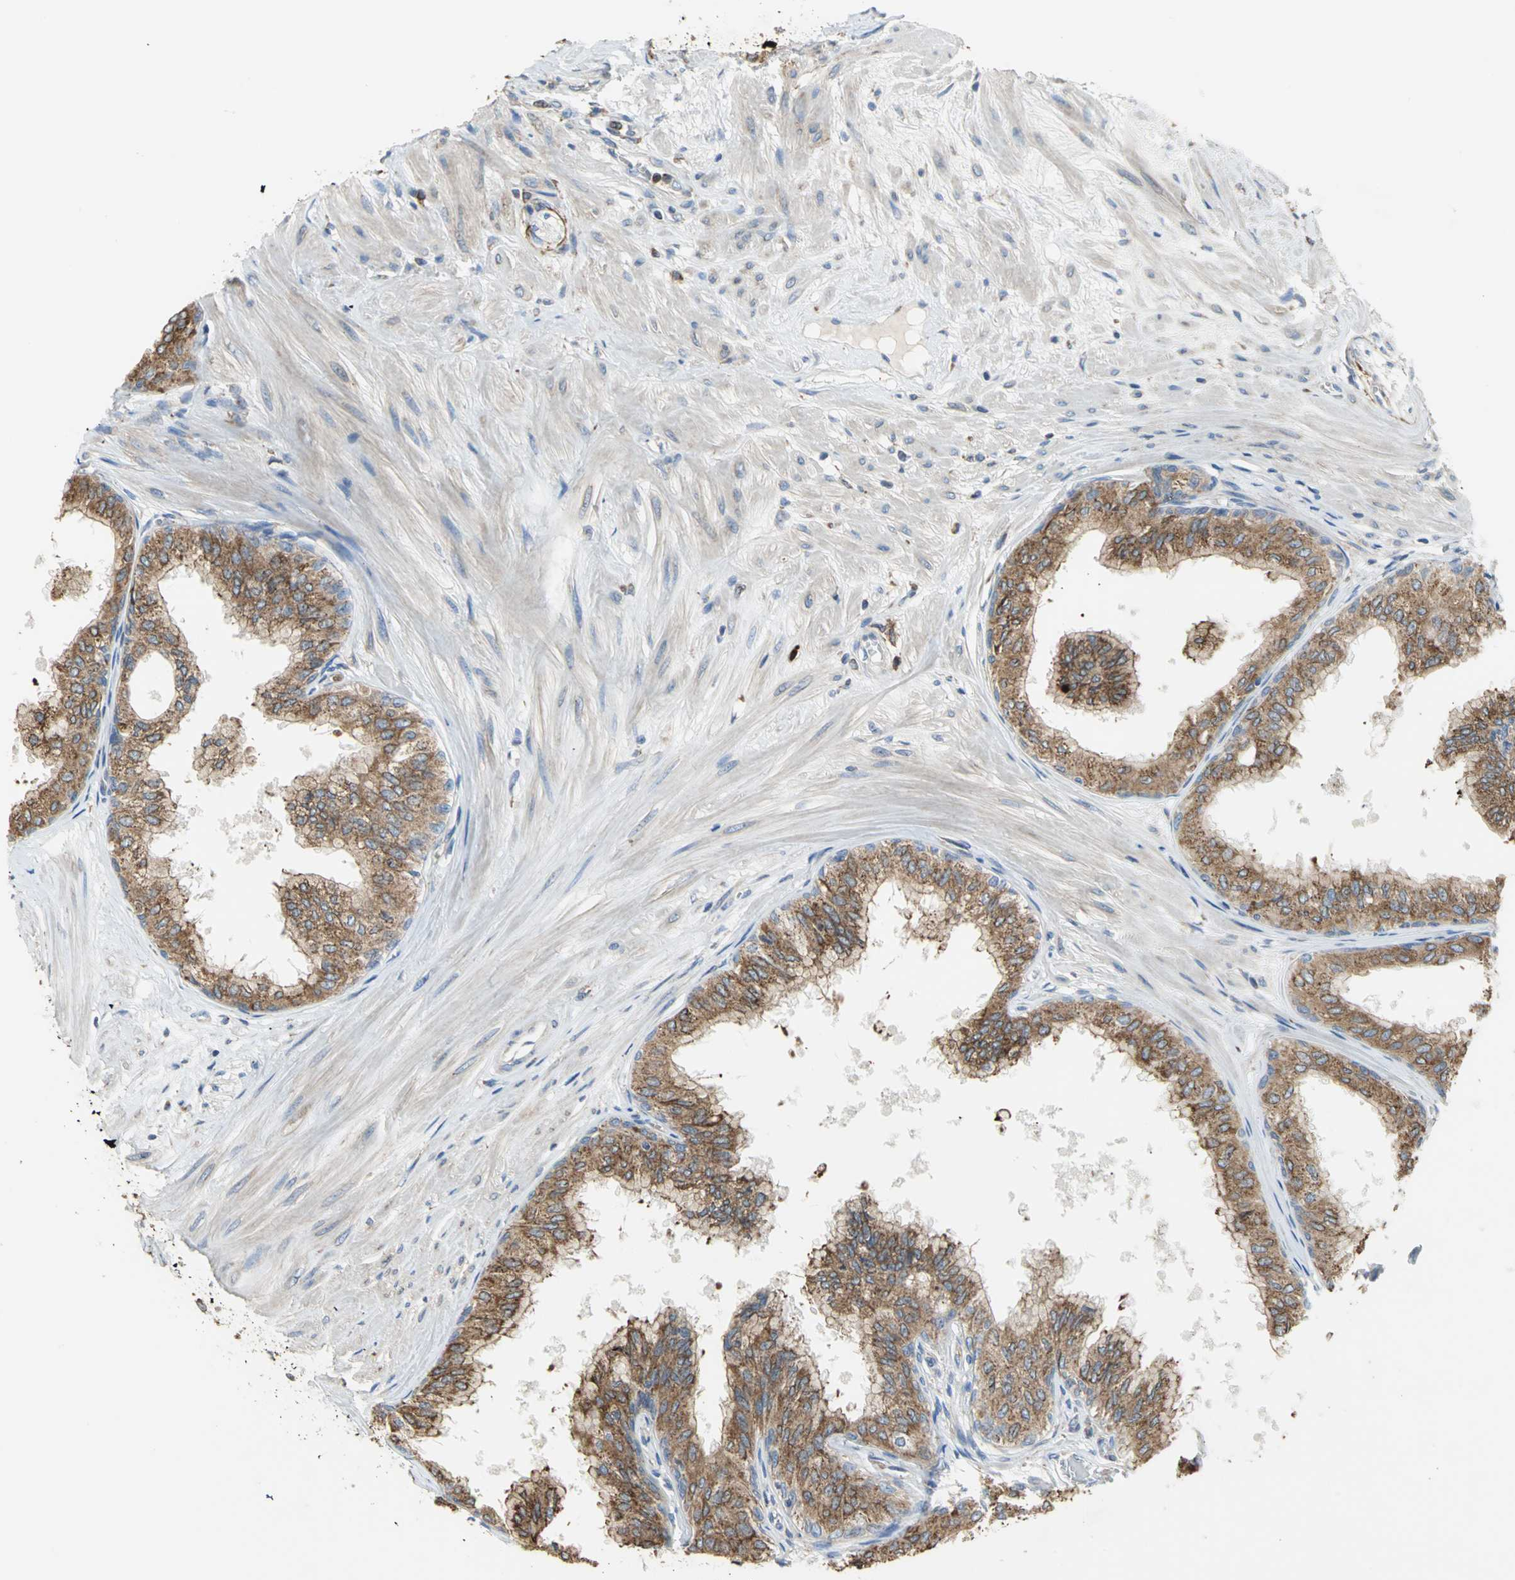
{"staining": {"intensity": "moderate", "quantity": ">75%", "location": "cytoplasmic/membranous"}, "tissue": "prostate", "cell_type": "Glandular cells", "image_type": "normal", "snomed": [{"axis": "morphology", "description": "Normal tissue, NOS"}, {"axis": "topography", "description": "Prostate"}, {"axis": "topography", "description": "Seminal veicle"}], "caption": "Immunohistochemical staining of normal prostate shows moderate cytoplasmic/membranous protein expression in about >75% of glandular cells.", "gene": "SDF2L1", "patient": {"sex": "male", "age": 60}}